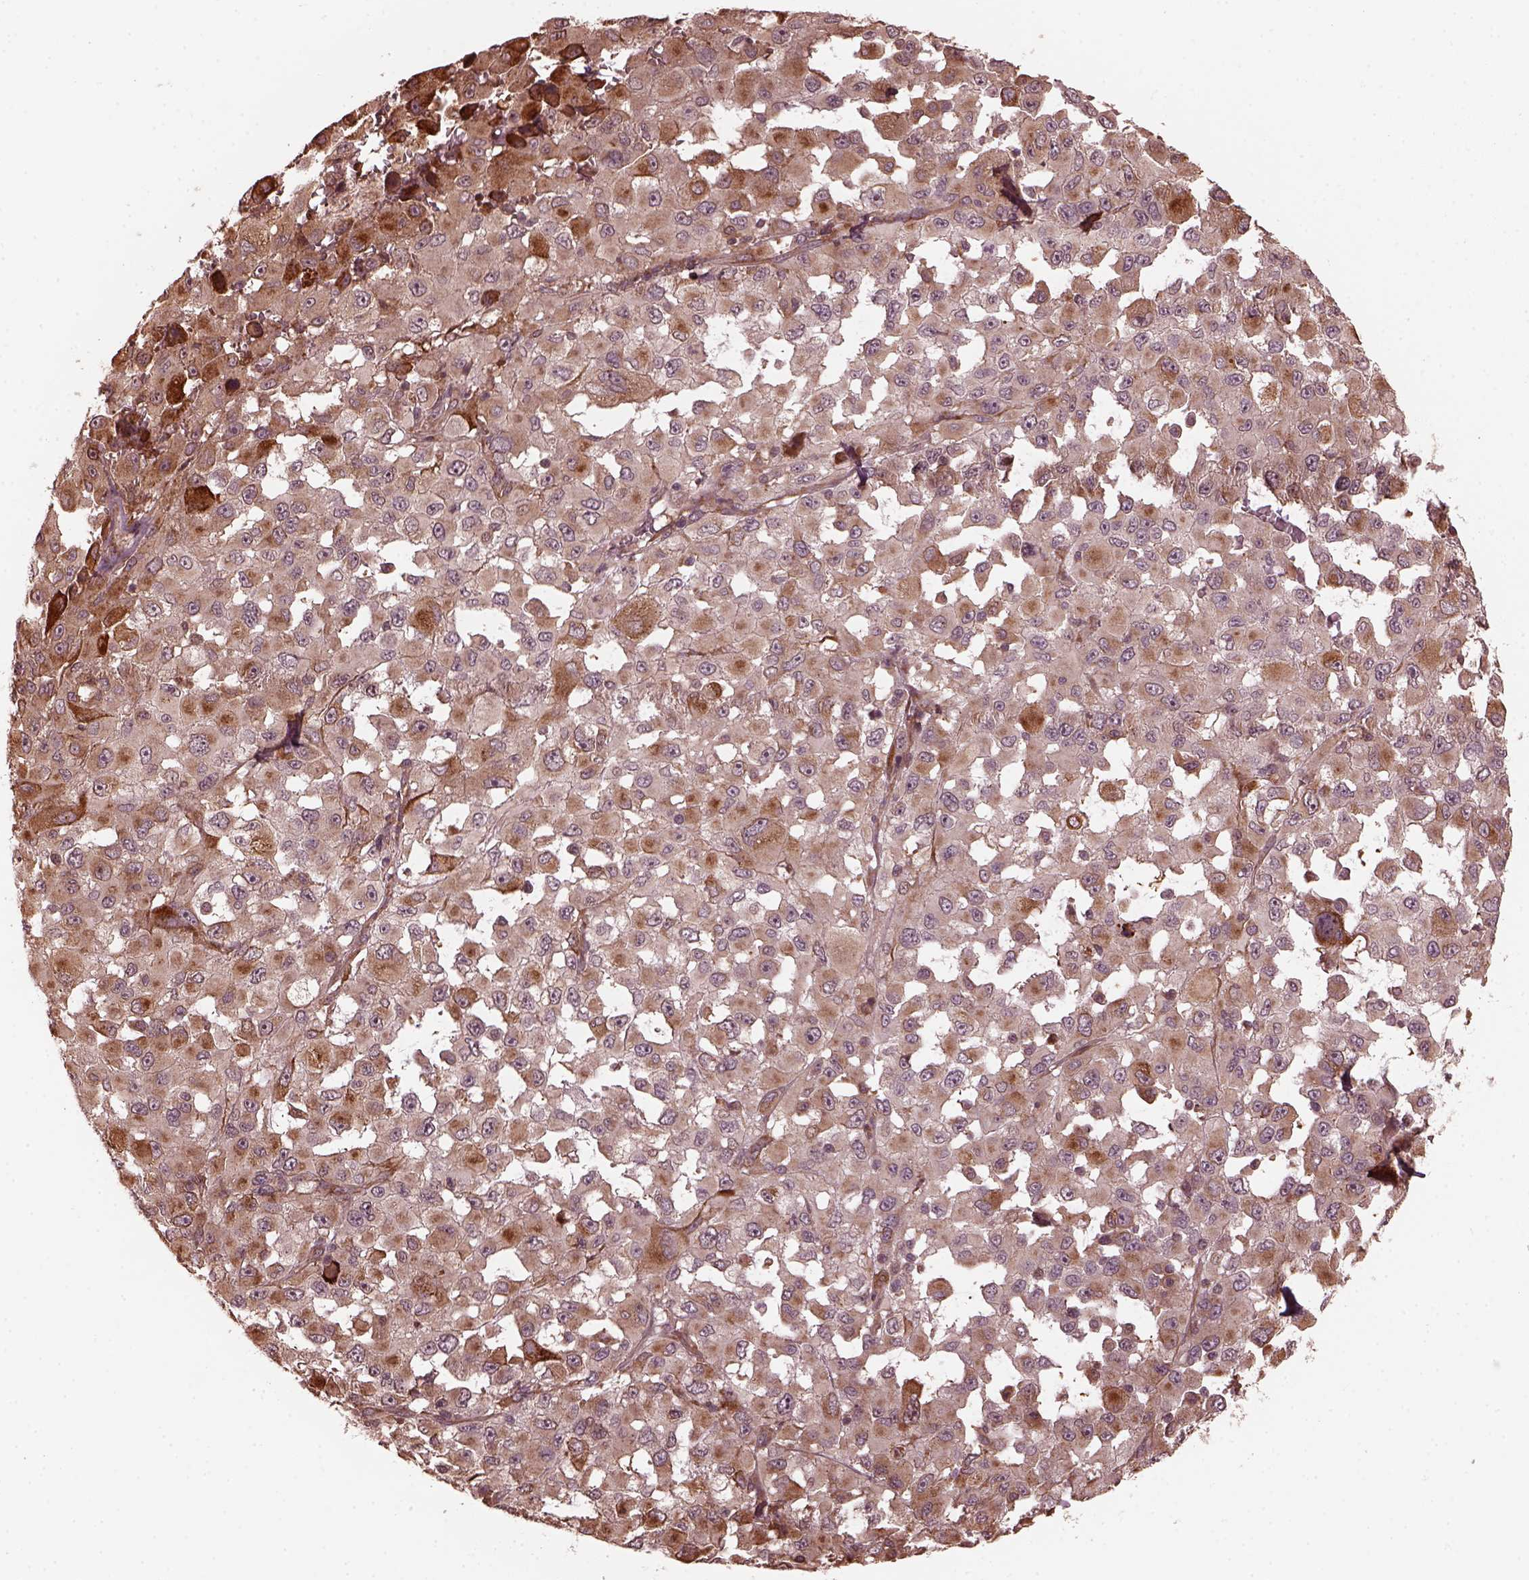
{"staining": {"intensity": "weak", "quantity": ">75%", "location": "cytoplasmic/membranous"}, "tissue": "melanoma", "cell_type": "Tumor cells", "image_type": "cancer", "snomed": [{"axis": "morphology", "description": "Malignant melanoma, Metastatic site"}, {"axis": "topography", "description": "Lymph node"}], "caption": "Tumor cells show weak cytoplasmic/membranous staining in about >75% of cells in melanoma.", "gene": "ZNF292", "patient": {"sex": "male", "age": 50}}